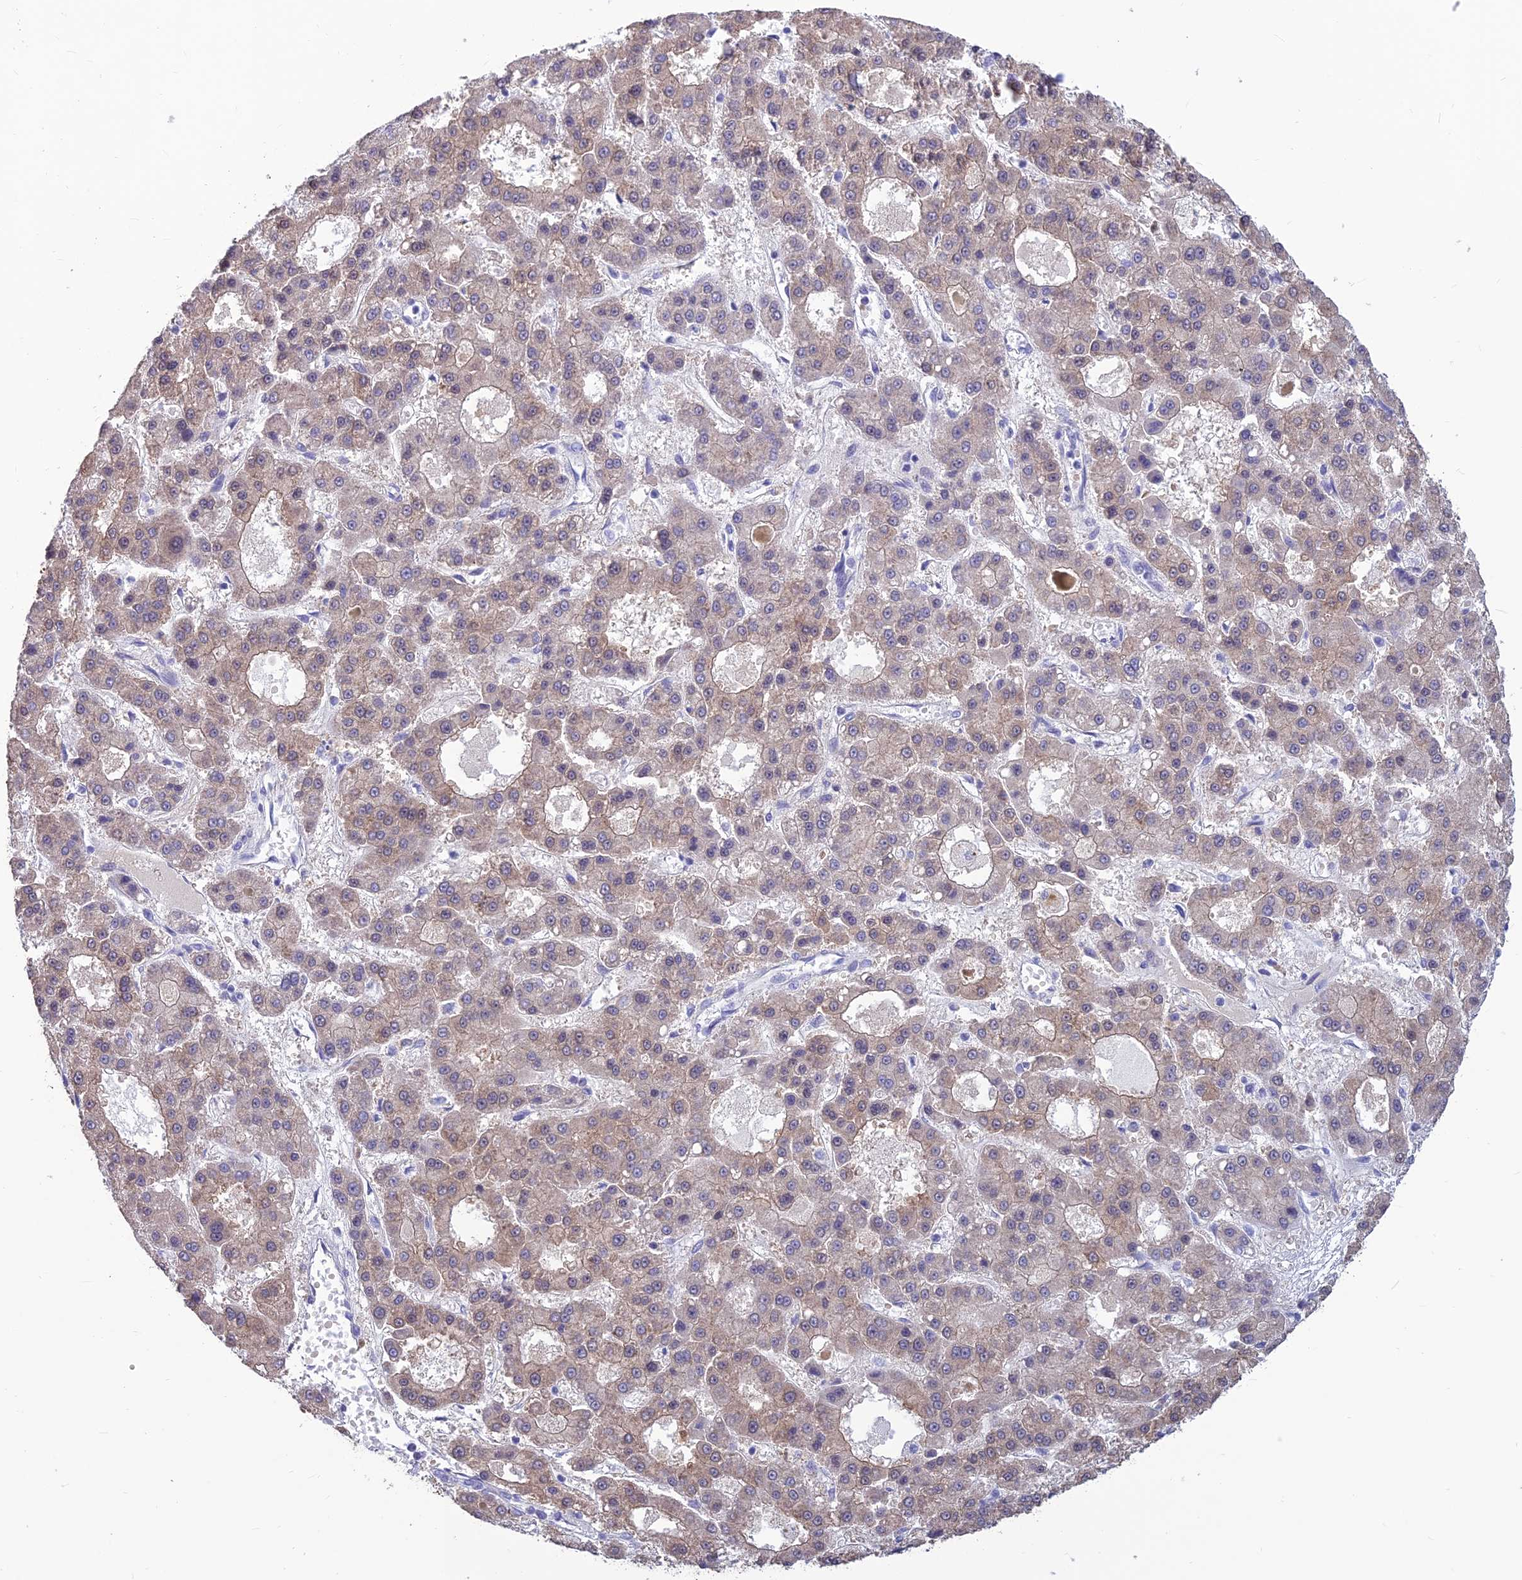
{"staining": {"intensity": "weak", "quantity": "25%-75%", "location": "cytoplasmic/membranous"}, "tissue": "liver cancer", "cell_type": "Tumor cells", "image_type": "cancer", "snomed": [{"axis": "morphology", "description": "Carcinoma, Hepatocellular, NOS"}, {"axis": "topography", "description": "Liver"}], "caption": "Immunohistochemical staining of human liver cancer demonstrates low levels of weak cytoplasmic/membranous protein positivity in approximately 25%-75% of tumor cells. Using DAB (brown) and hematoxylin (blue) stains, captured at high magnification using brightfield microscopy.", "gene": "BHMT2", "patient": {"sex": "male", "age": 70}}